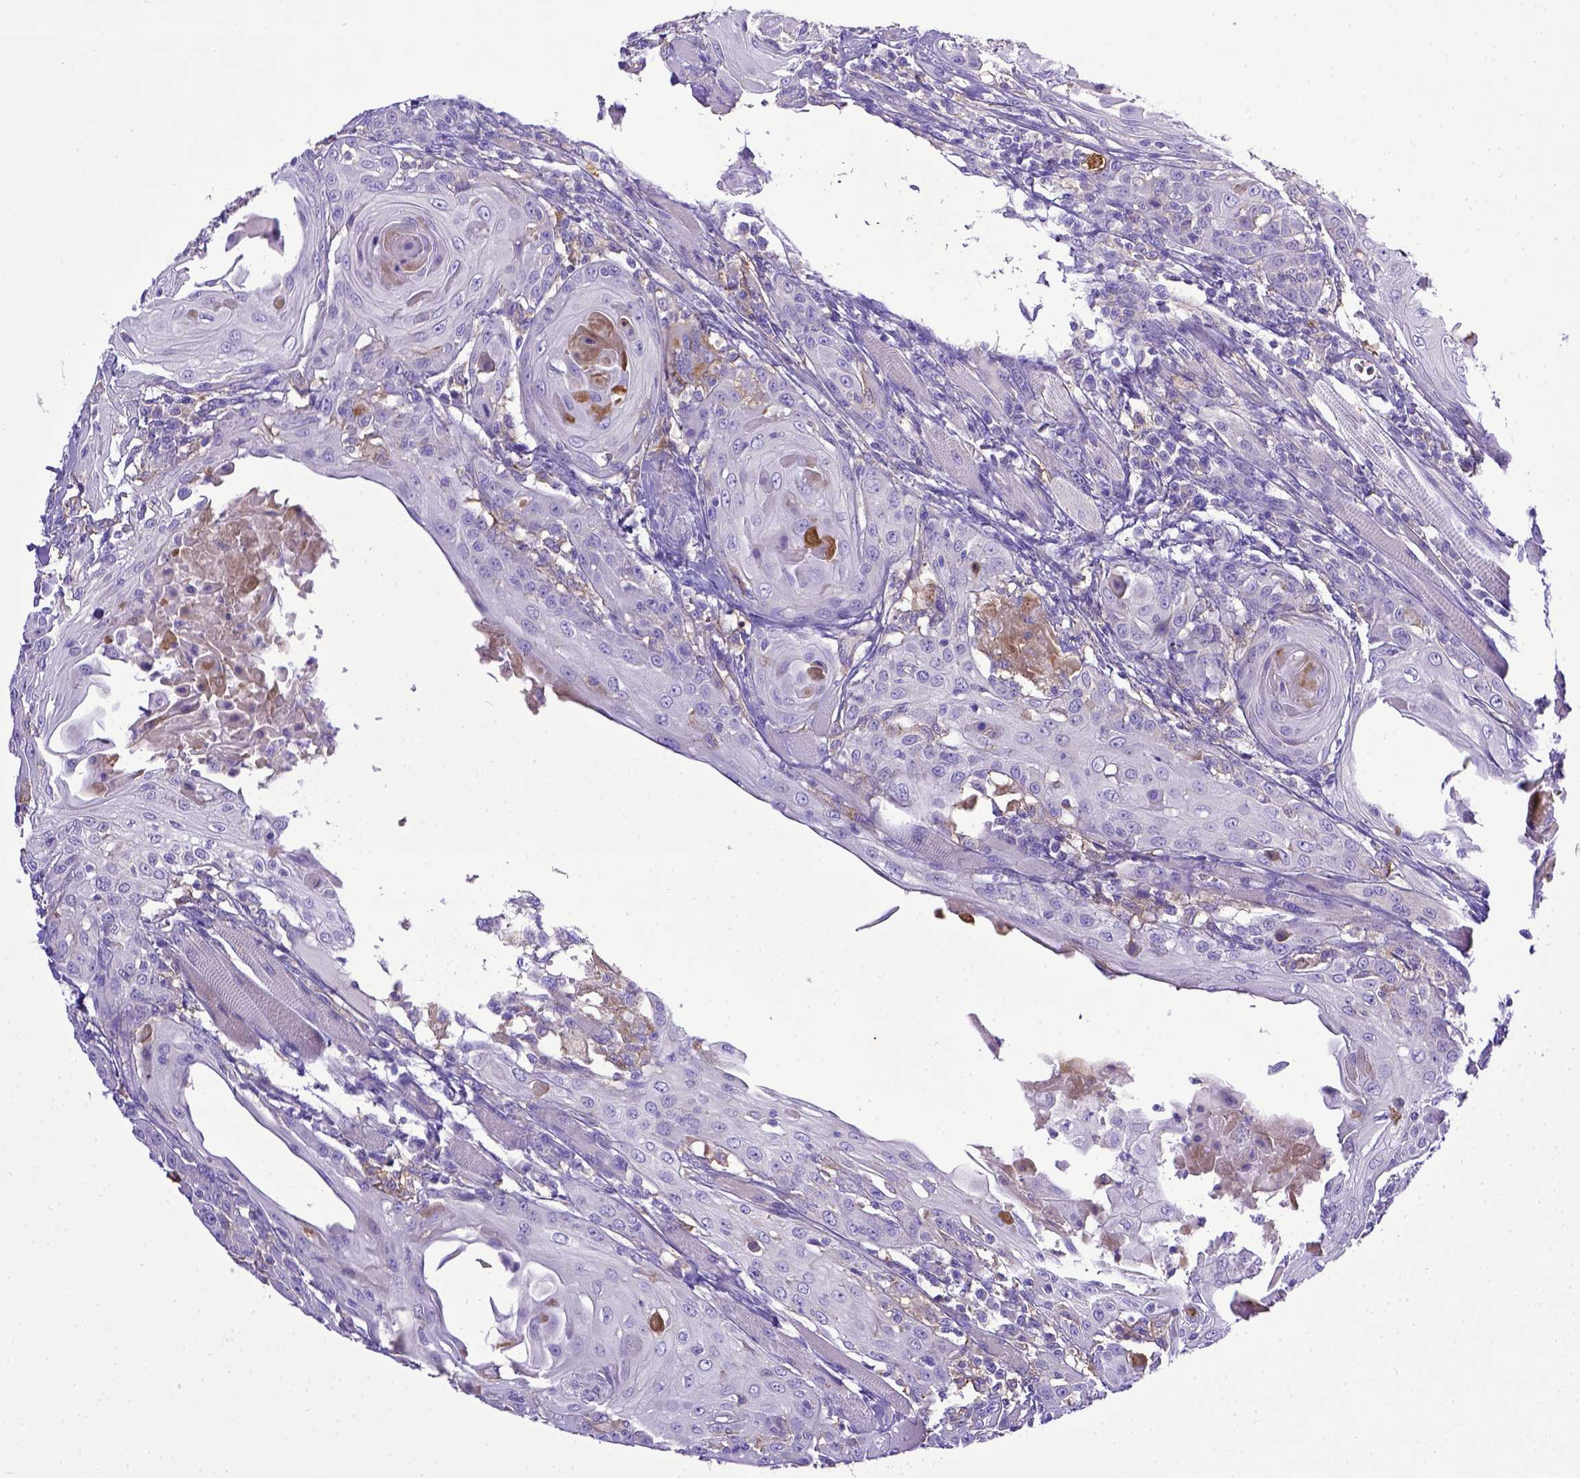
{"staining": {"intensity": "negative", "quantity": "none", "location": "none"}, "tissue": "head and neck cancer", "cell_type": "Tumor cells", "image_type": "cancer", "snomed": [{"axis": "morphology", "description": "Squamous cell carcinoma, NOS"}, {"axis": "topography", "description": "Head-Neck"}], "caption": "Squamous cell carcinoma (head and neck) was stained to show a protein in brown. There is no significant staining in tumor cells. Nuclei are stained in blue.", "gene": "CD40", "patient": {"sex": "female", "age": 80}}